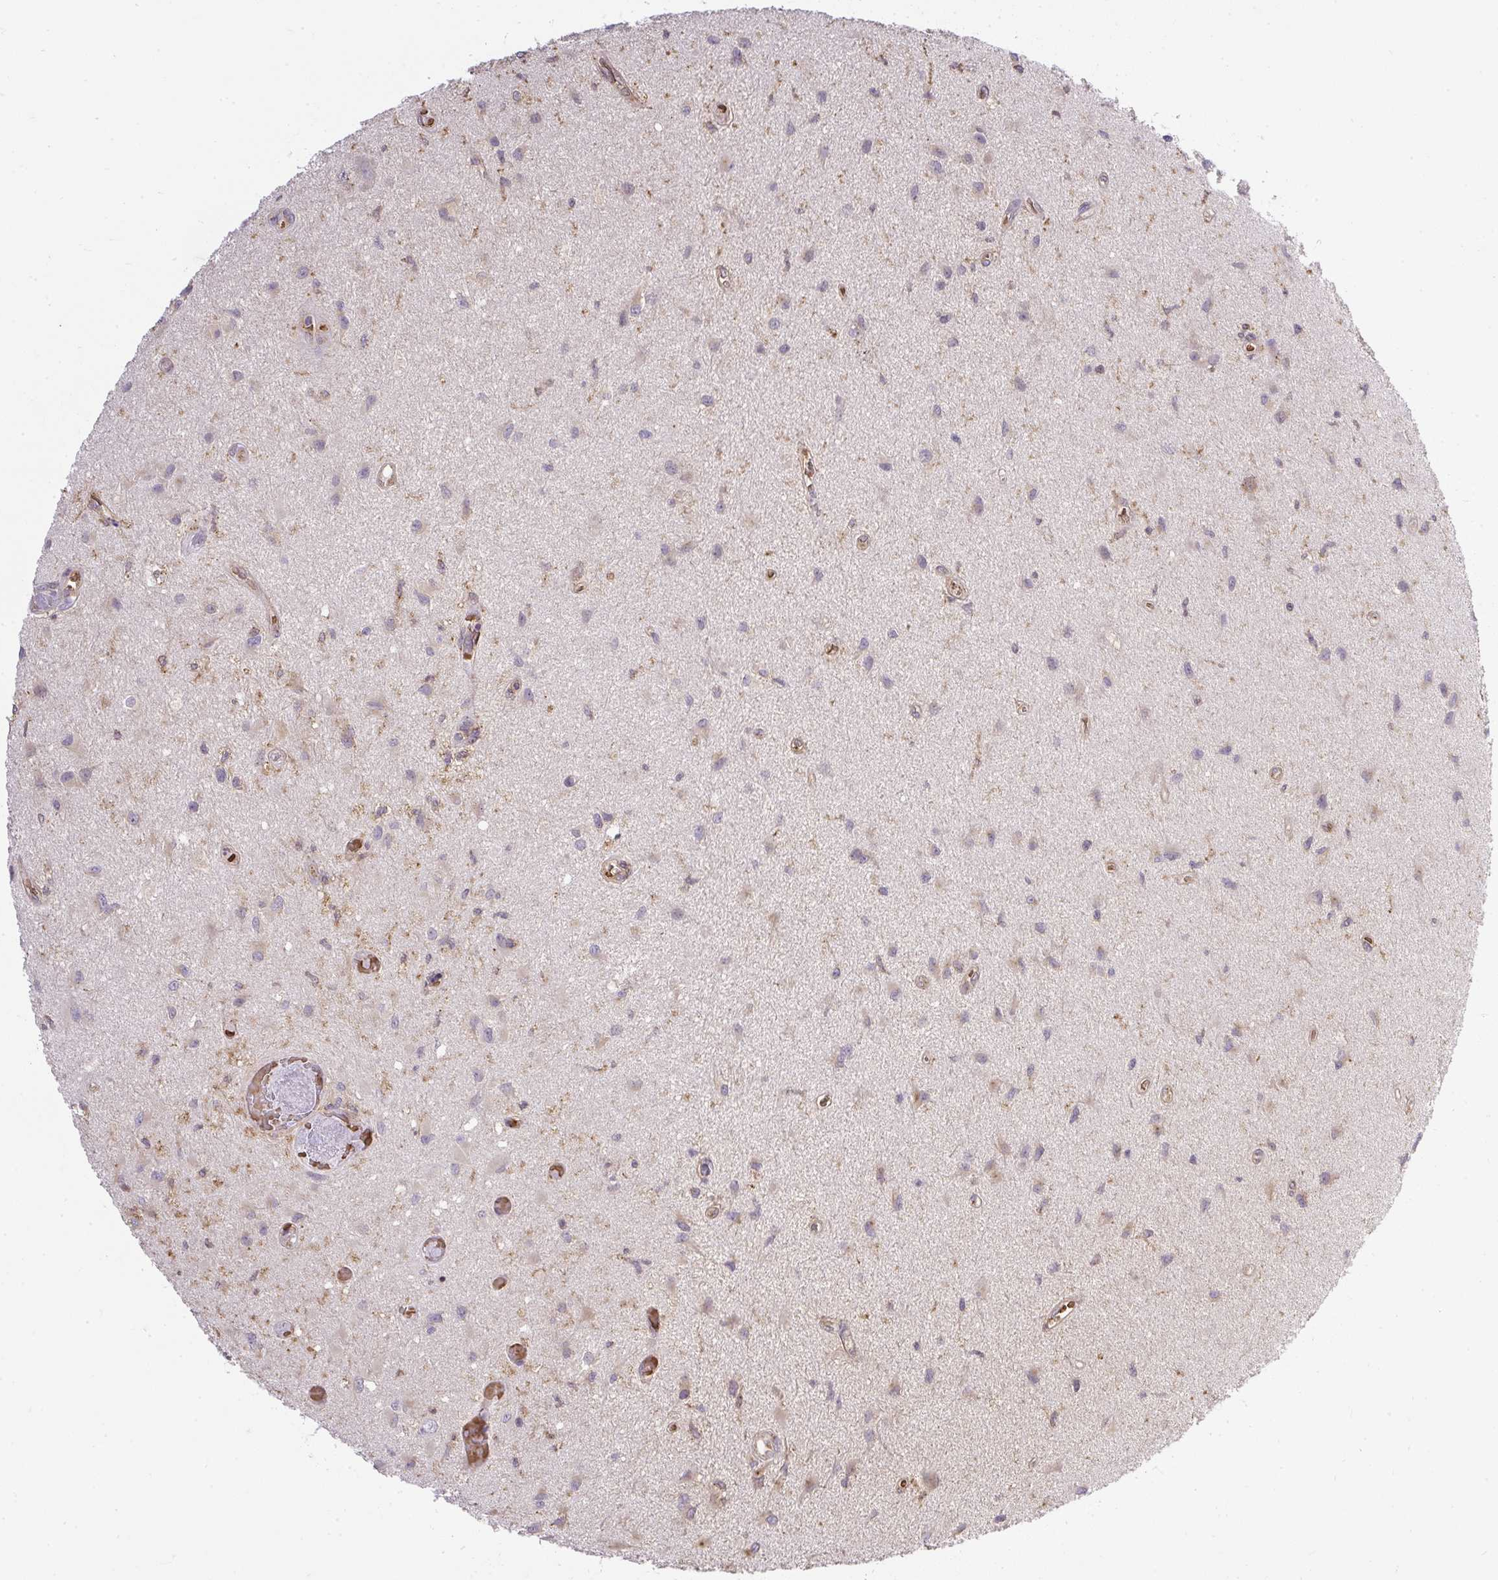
{"staining": {"intensity": "weak", "quantity": ">75%", "location": "cytoplasmic/membranous"}, "tissue": "glioma", "cell_type": "Tumor cells", "image_type": "cancer", "snomed": [{"axis": "morphology", "description": "Glioma, malignant, High grade"}, {"axis": "topography", "description": "Brain"}], "caption": "Protein expression analysis of human glioma reveals weak cytoplasmic/membranous staining in approximately >75% of tumor cells.", "gene": "SMC4", "patient": {"sex": "male", "age": 67}}